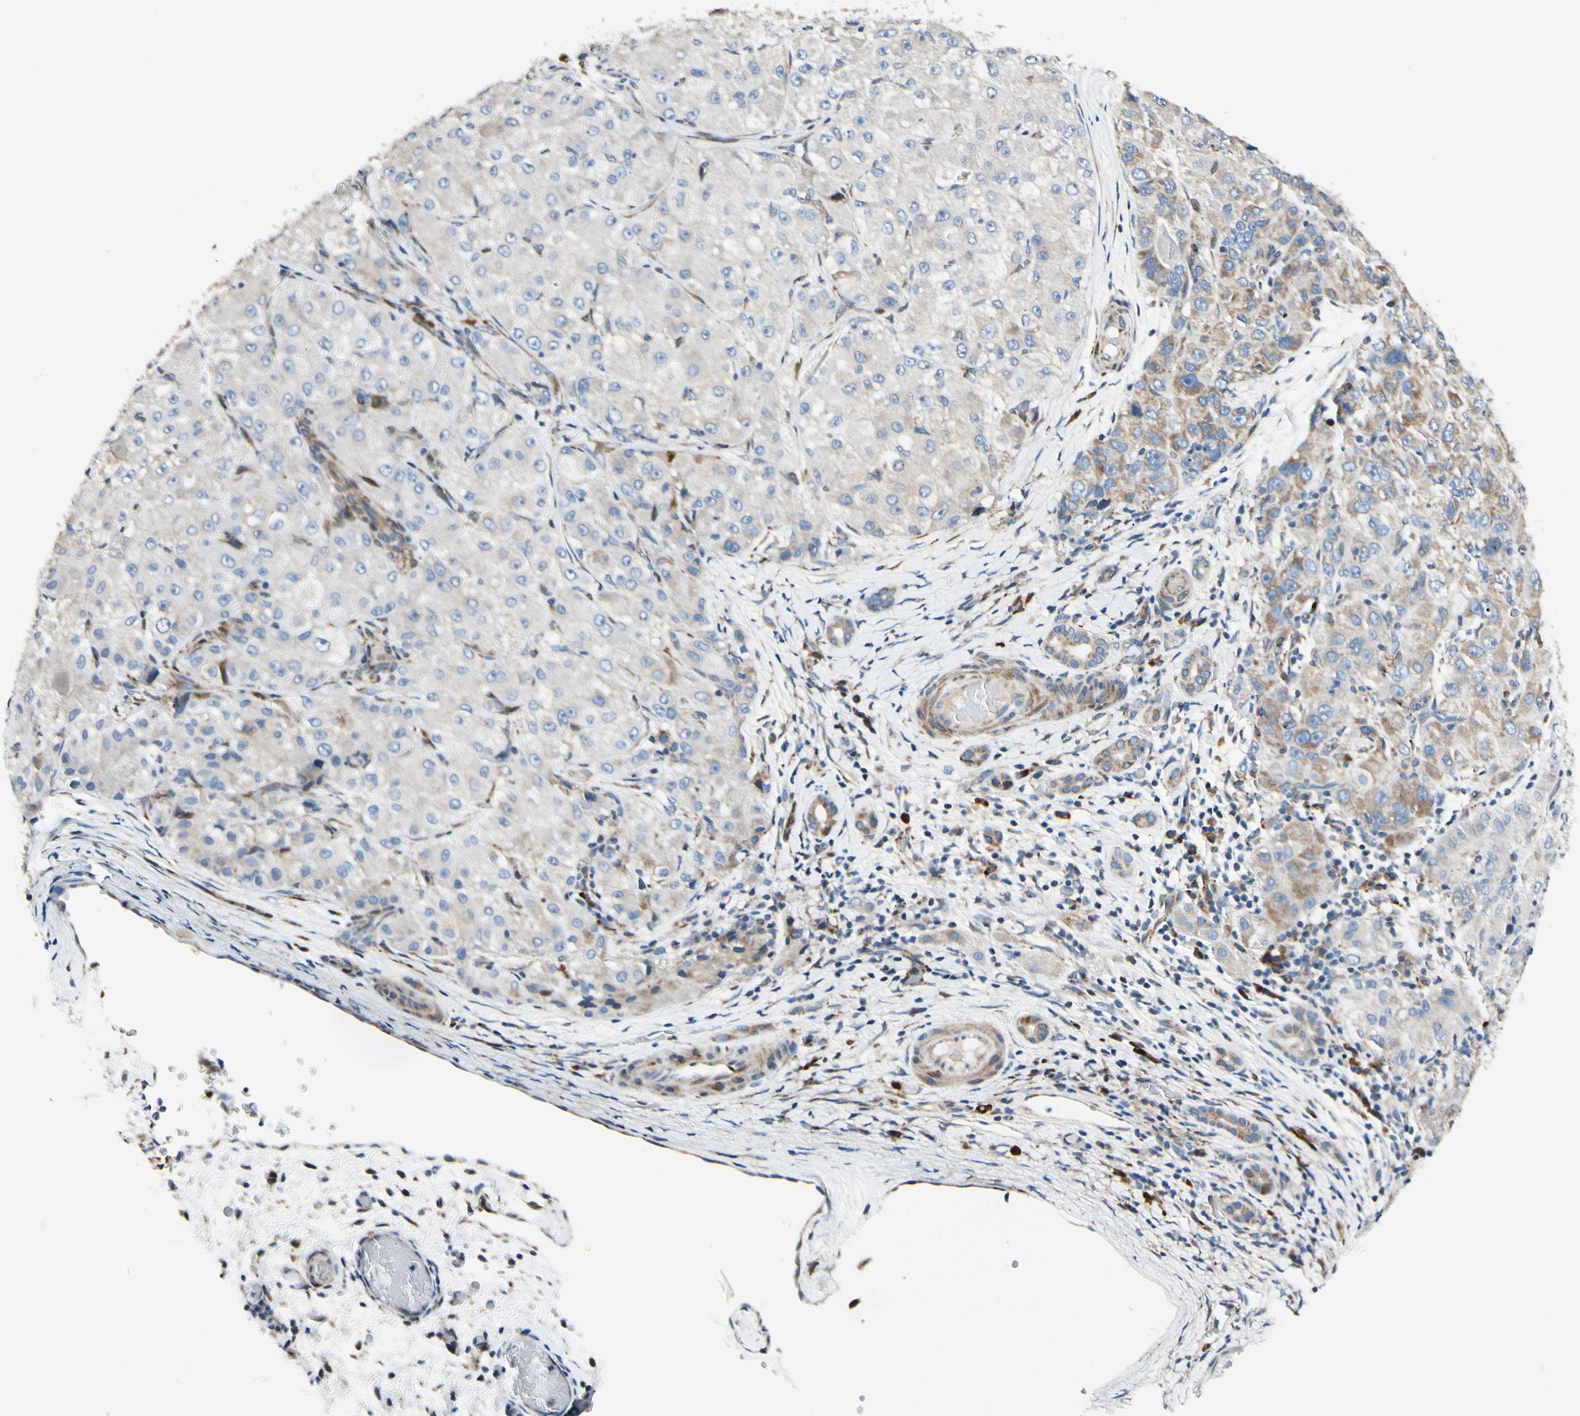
{"staining": {"intensity": "weak", "quantity": ">75%", "location": "cytoplasmic/membranous"}, "tissue": "liver cancer", "cell_type": "Tumor cells", "image_type": "cancer", "snomed": [{"axis": "morphology", "description": "Carcinoma, Hepatocellular, NOS"}, {"axis": "topography", "description": "Liver"}], "caption": "IHC (DAB (3,3'-diaminobenzidine)) staining of human hepatocellular carcinoma (liver) reveals weak cytoplasmic/membranous protein positivity in about >75% of tumor cells. (IHC, brightfield microscopy, high magnification).", "gene": "MRPL9", "patient": {"sex": "male", "age": 80}}